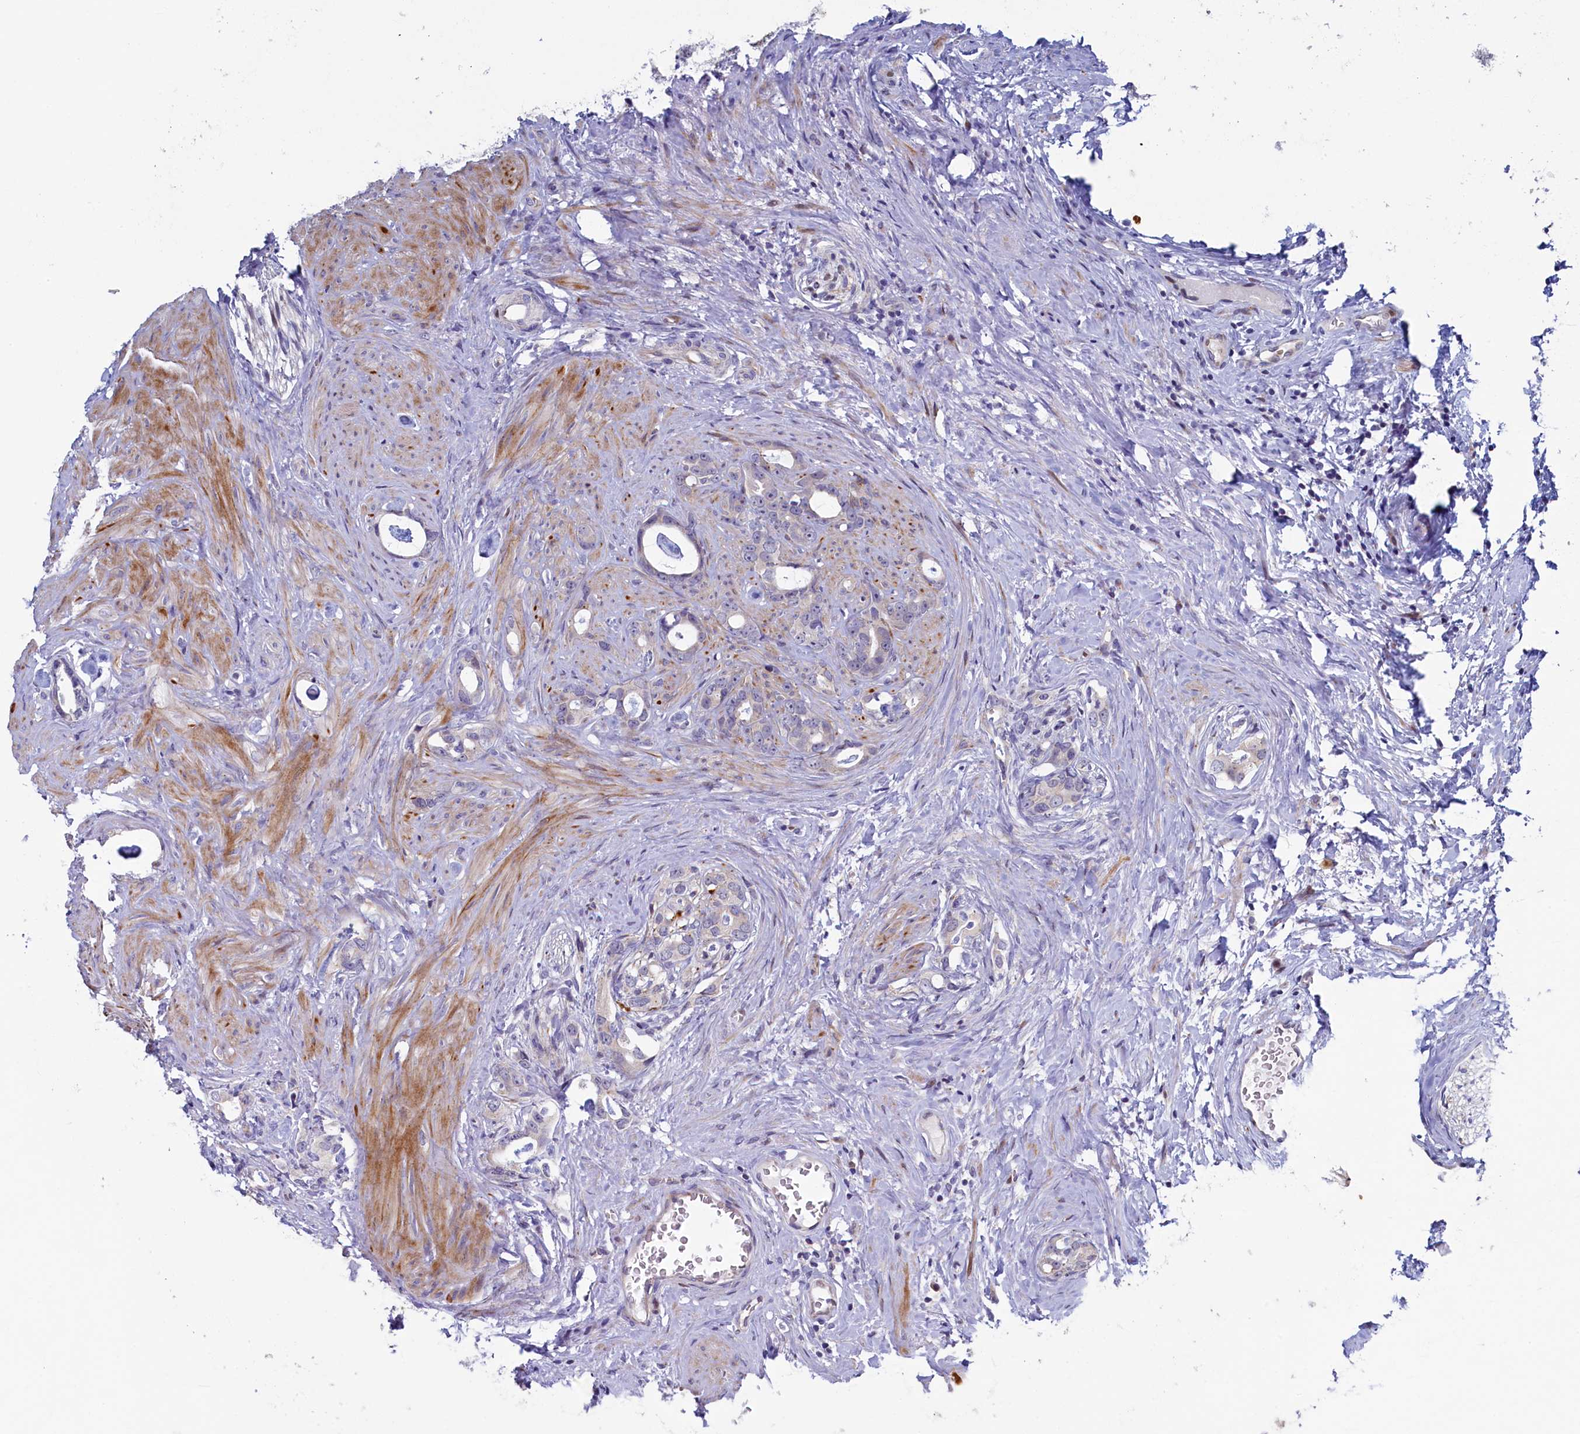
{"staining": {"intensity": "negative", "quantity": "none", "location": "none"}, "tissue": "prostate cancer", "cell_type": "Tumor cells", "image_type": "cancer", "snomed": [{"axis": "morphology", "description": "Adenocarcinoma, Low grade"}, {"axis": "topography", "description": "Prostate"}], "caption": "The immunohistochemistry photomicrograph has no significant staining in tumor cells of prostate cancer (low-grade adenocarcinoma) tissue.", "gene": "PIK3C3", "patient": {"sex": "male", "age": 63}}